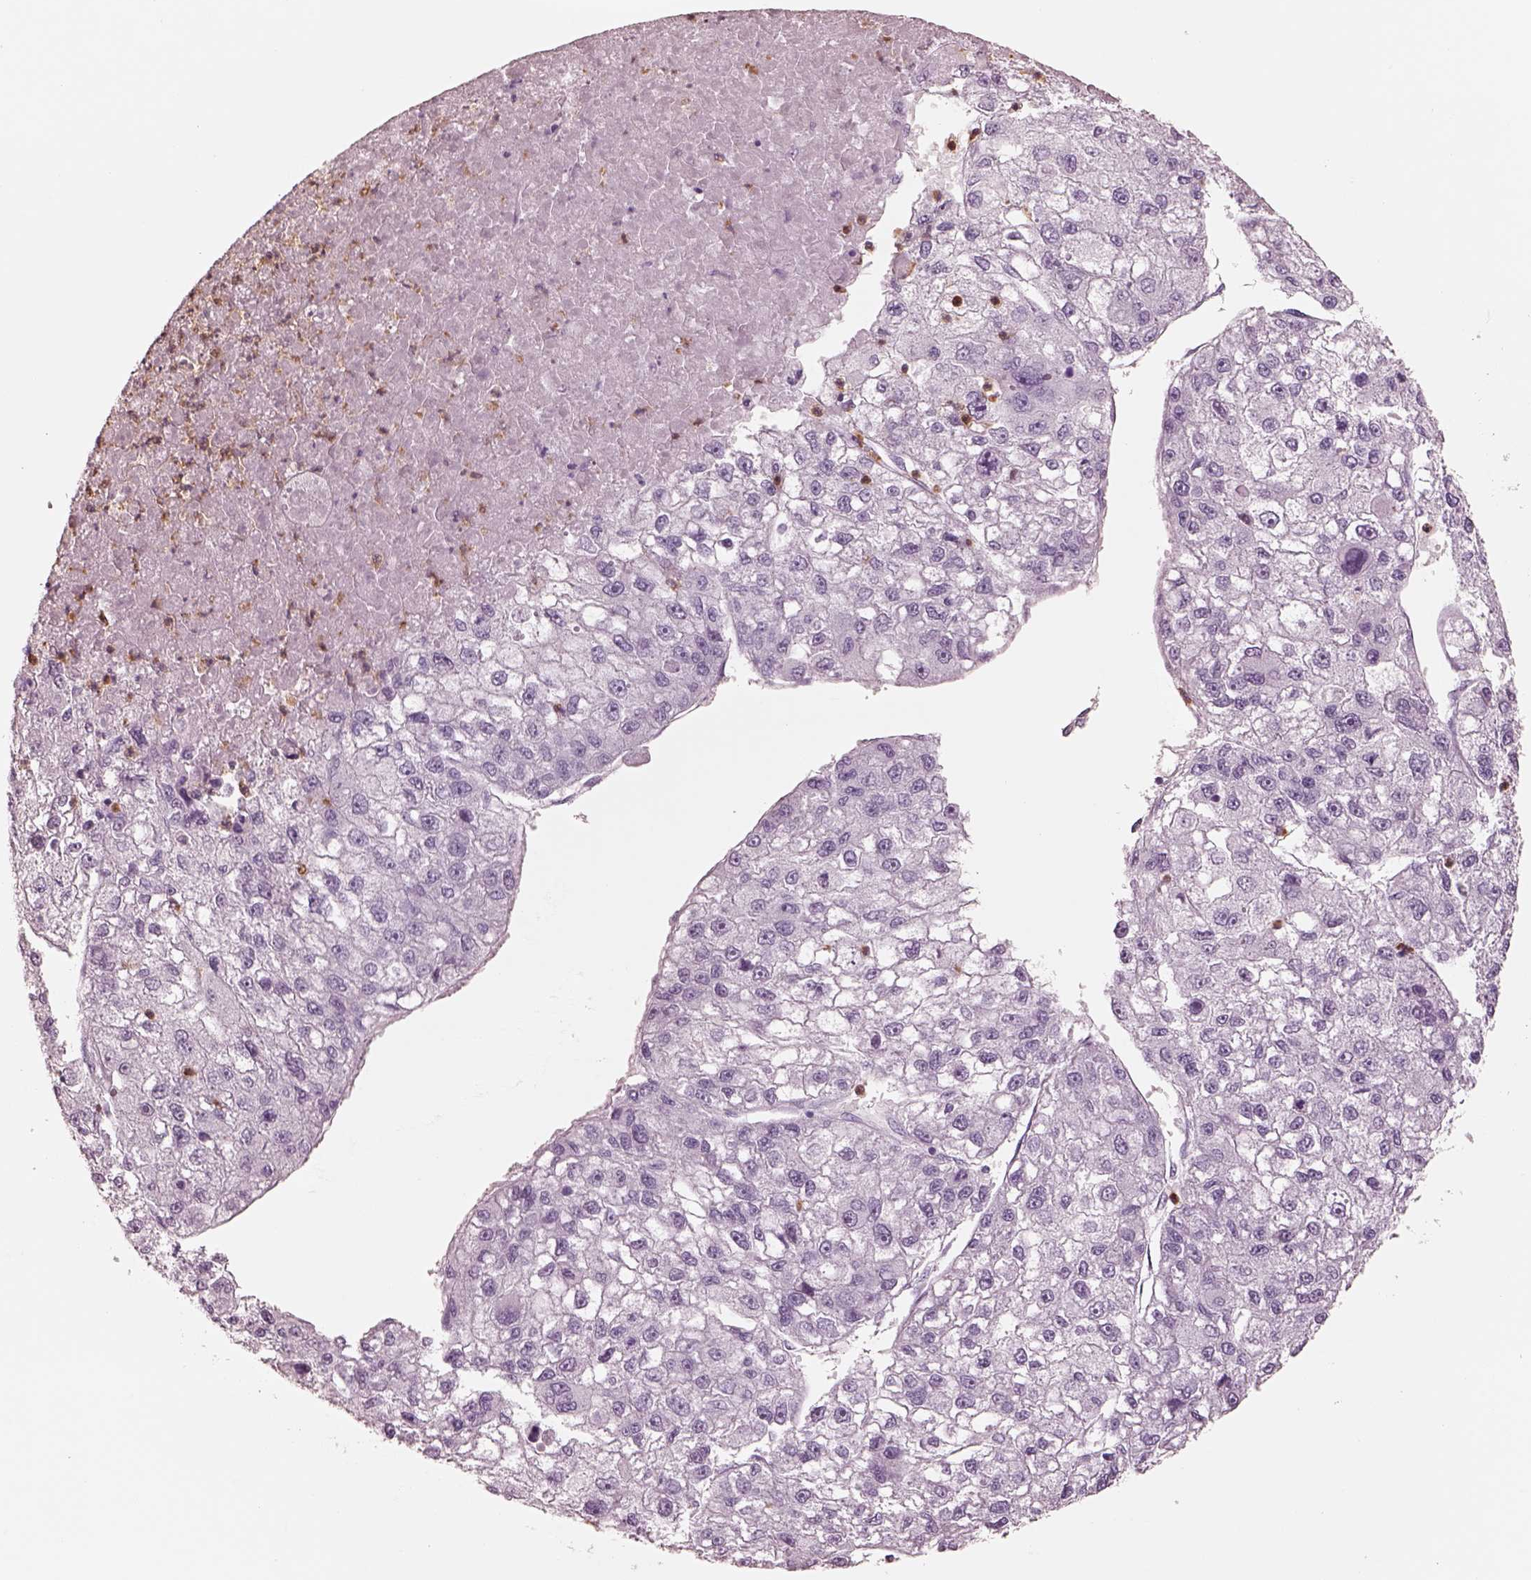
{"staining": {"intensity": "negative", "quantity": "none", "location": "none"}, "tissue": "liver cancer", "cell_type": "Tumor cells", "image_type": "cancer", "snomed": [{"axis": "morphology", "description": "Carcinoma, Hepatocellular, NOS"}, {"axis": "topography", "description": "Liver"}], "caption": "A high-resolution photomicrograph shows IHC staining of liver cancer (hepatocellular carcinoma), which demonstrates no significant expression in tumor cells. Nuclei are stained in blue.", "gene": "ELANE", "patient": {"sex": "male", "age": 56}}